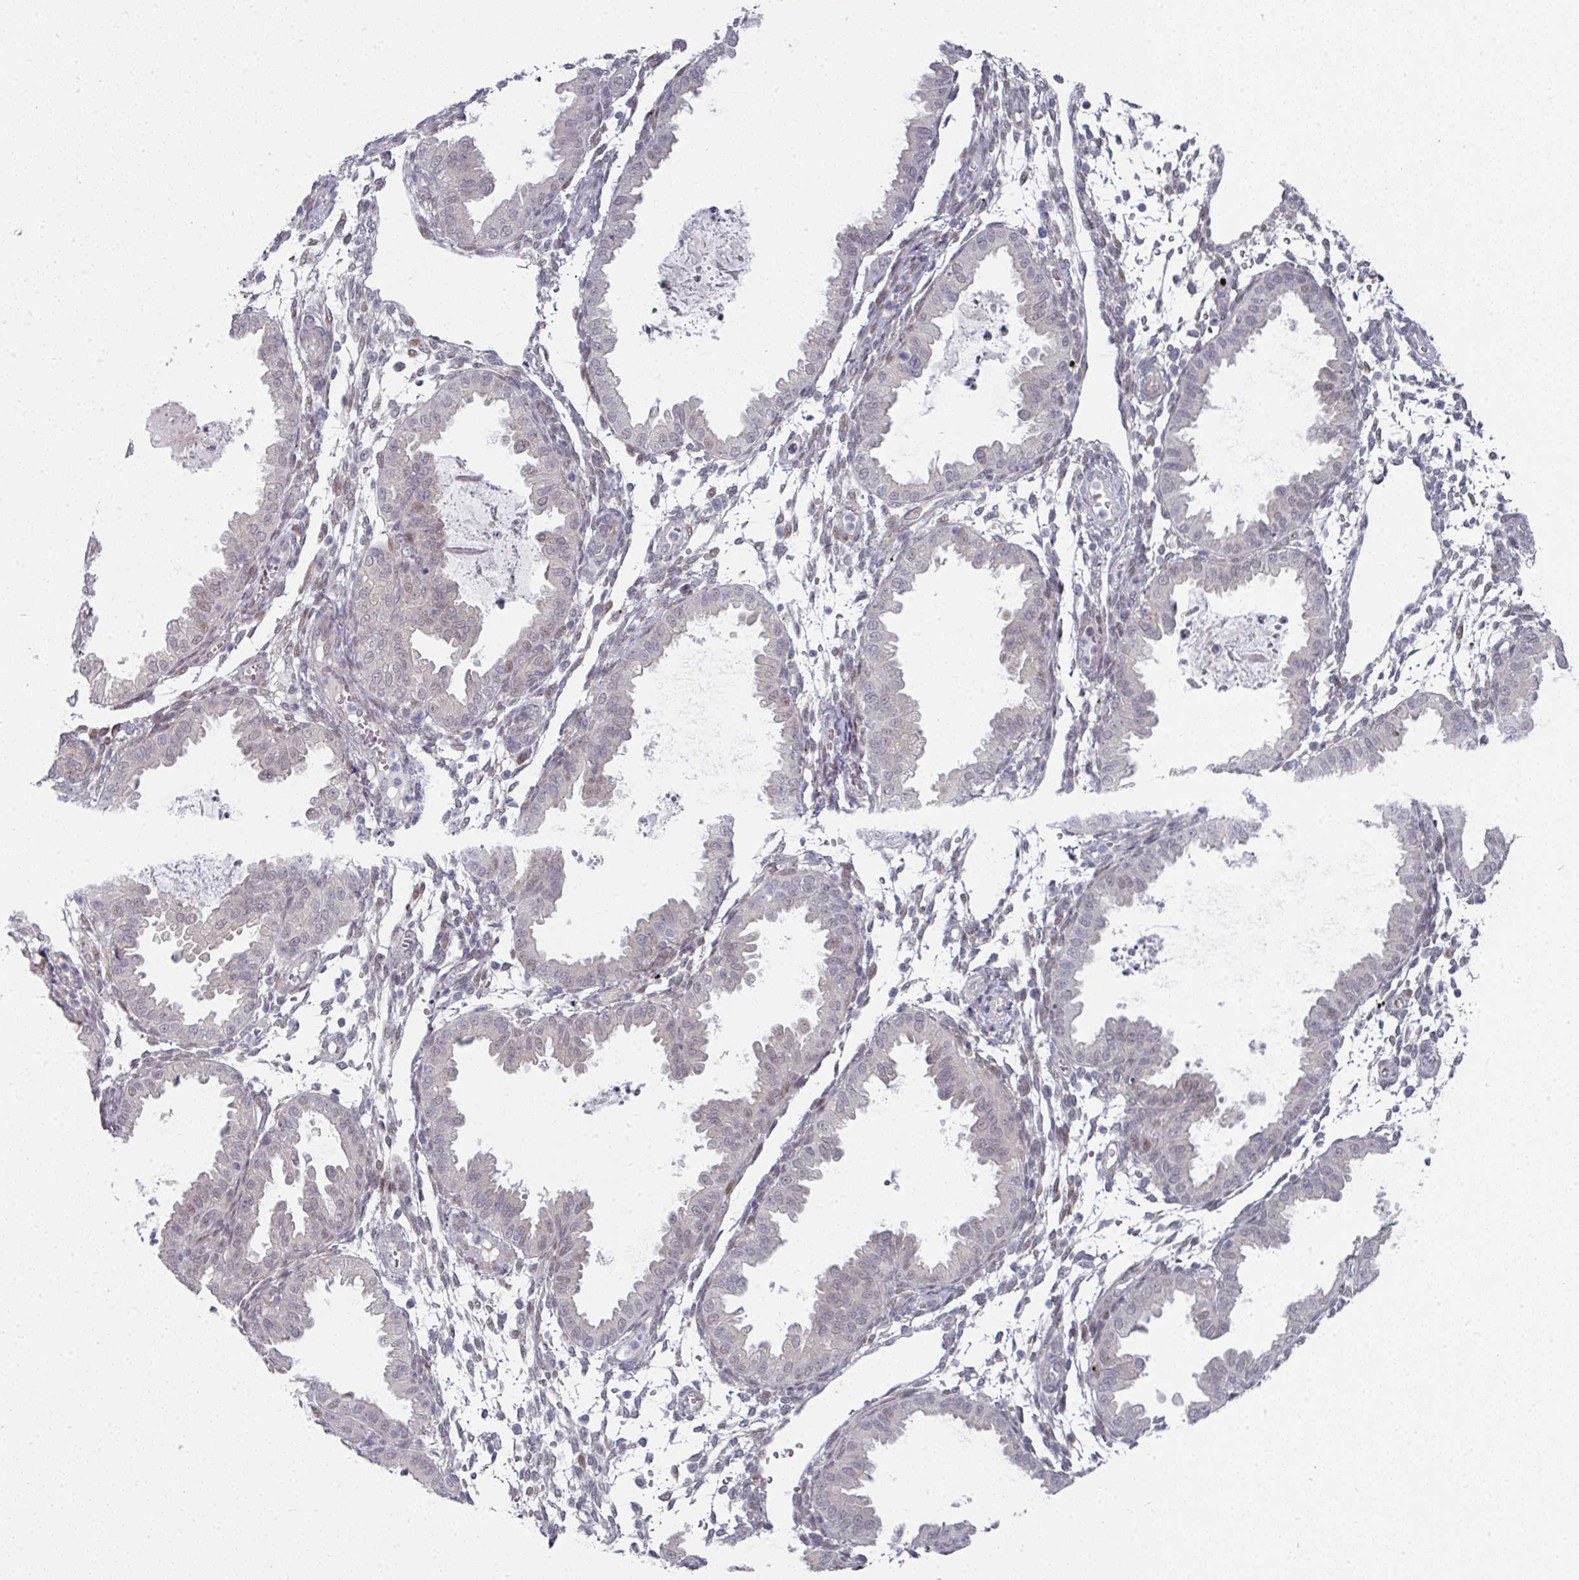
{"staining": {"intensity": "negative", "quantity": "none", "location": "none"}, "tissue": "endometrium", "cell_type": "Cells in endometrial stroma", "image_type": "normal", "snomed": [{"axis": "morphology", "description": "Normal tissue, NOS"}, {"axis": "topography", "description": "Endometrium"}], "caption": "DAB (3,3'-diaminobenzidine) immunohistochemical staining of unremarkable endometrium exhibits no significant expression in cells in endometrial stroma. (Stains: DAB IHC with hematoxylin counter stain, Microscopy: brightfield microscopy at high magnification).", "gene": "TMCC1", "patient": {"sex": "female", "age": 33}}